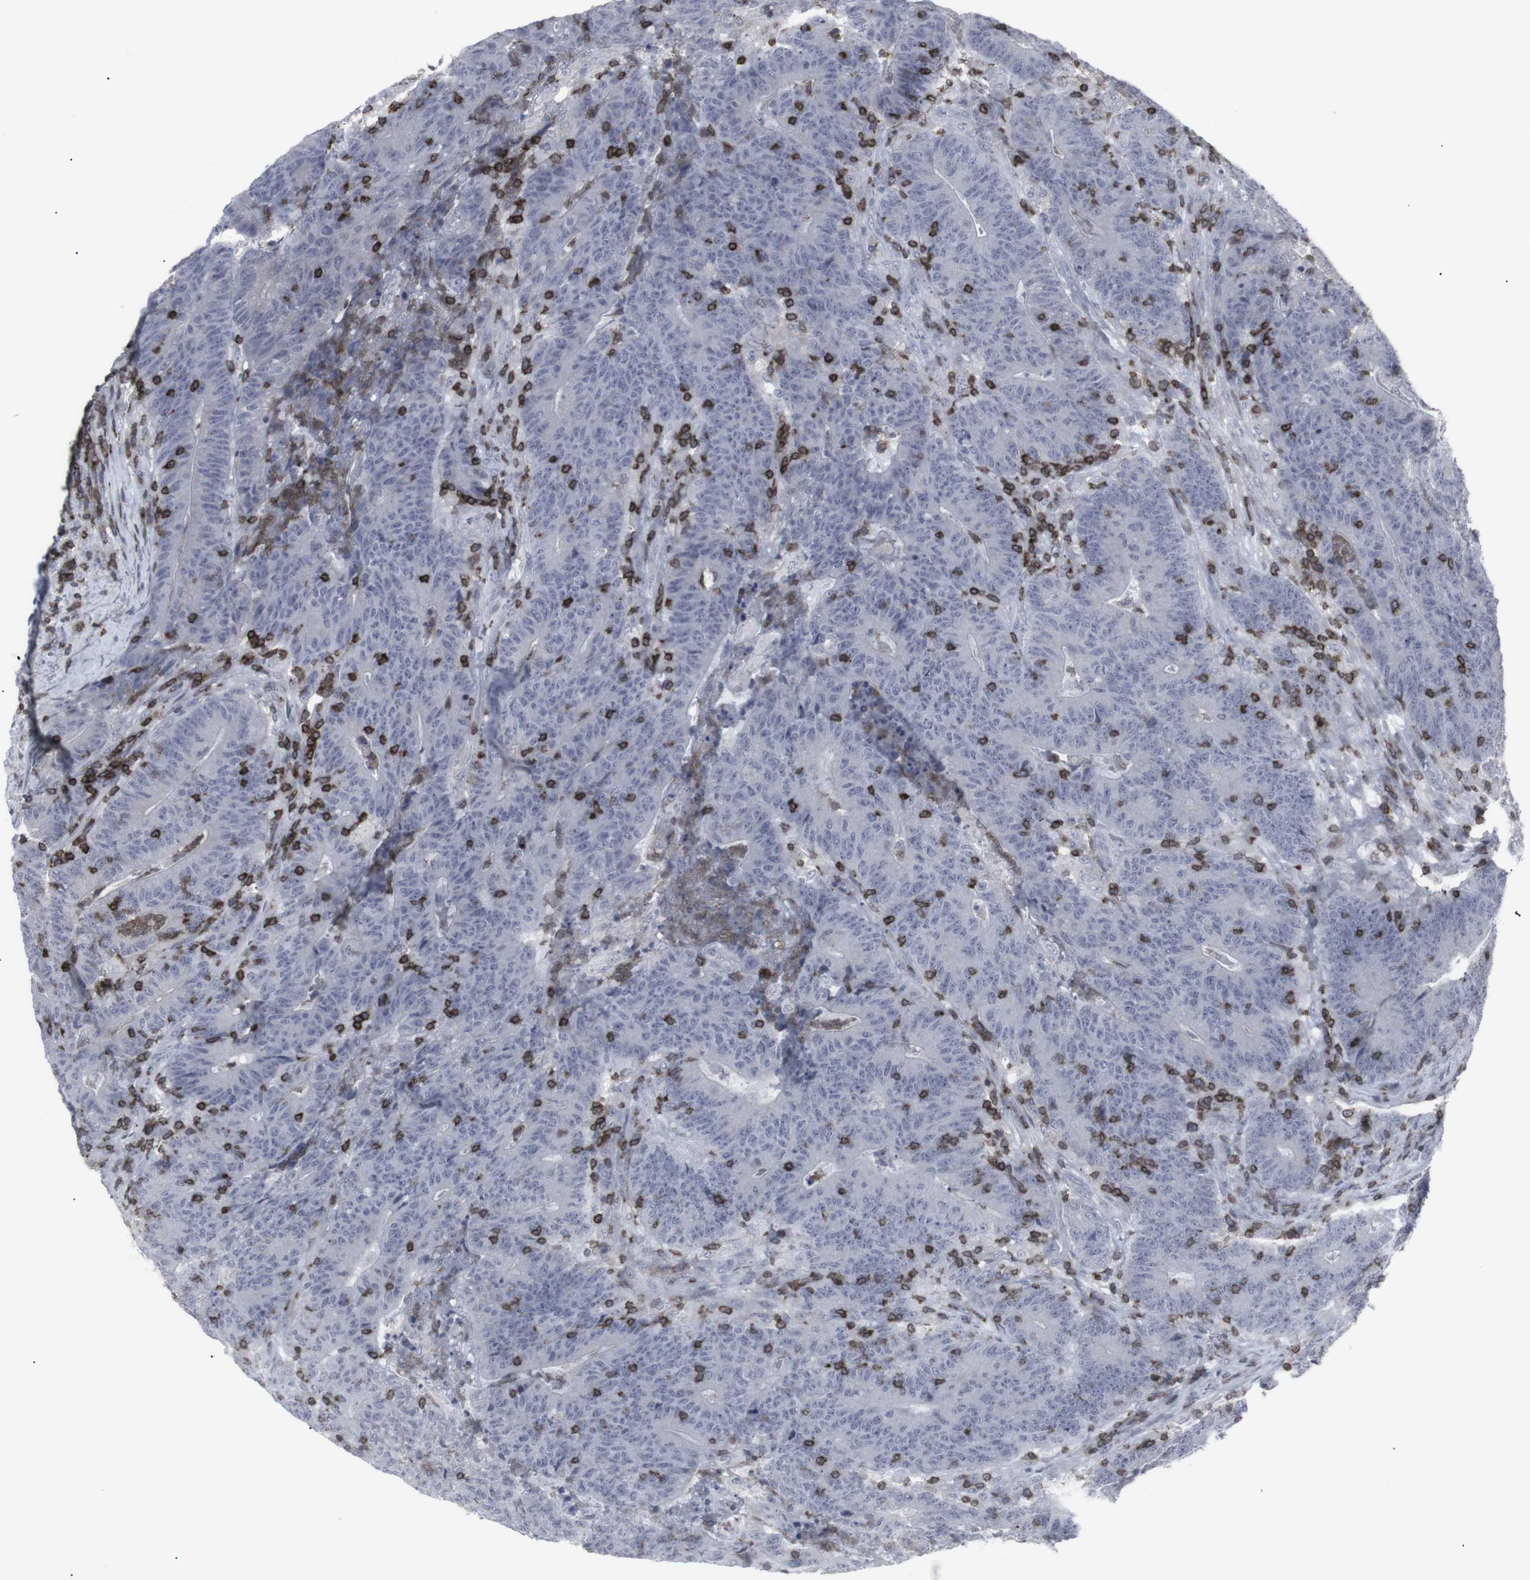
{"staining": {"intensity": "negative", "quantity": "none", "location": "none"}, "tissue": "colorectal cancer", "cell_type": "Tumor cells", "image_type": "cancer", "snomed": [{"axis": "morphology", "description": "Normal tissue, NOS"}, {"axis": "morphology", "description": "Adenocarcinoma, NOS"}, {"axis": "topography", "description": "Colon"}], "caption": "Immunohistochemistry of human colorectal cancer (adenocarcinoma) displays no expression in tumor cells.", "gene": "APOBEC2", "patient": {"sex": "female", "age": 75}}